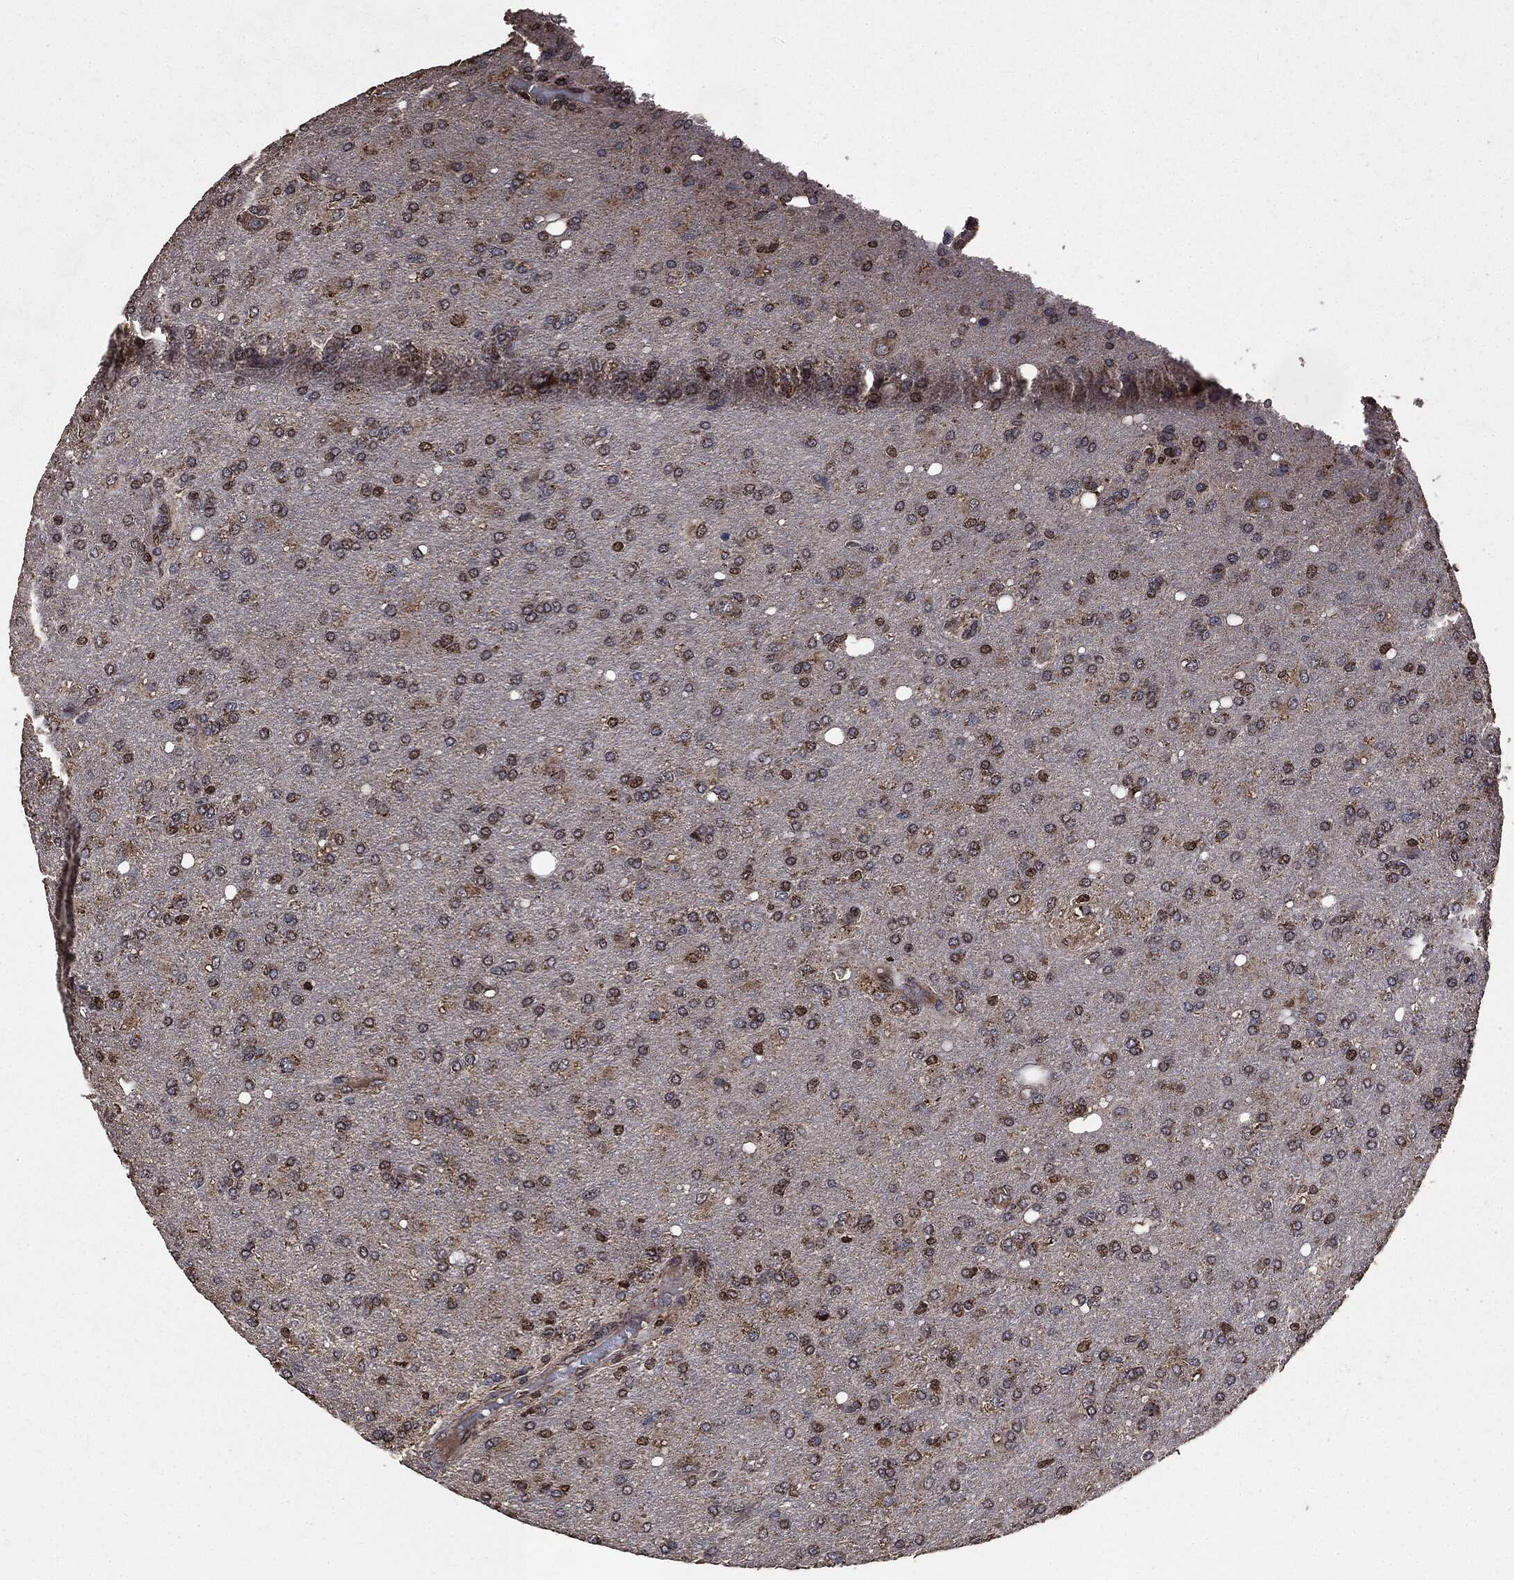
{"staining": {"intensity": "strong", "quantity": "<25%", "location": "cytoplasmic/membranous,nuclear"}, "tissue": "glioma", "cell_type": "Tumor cells", "image_type": "cancer", "snomed": [{"axis": "morphology", "description": "Glioma, malignant, High grade"}, {"axis": "topography", "description": "Cerebral cortex"}], "caption": "Protein staining of malignant glioma (high-grade) tissue demonstrates strong cytoplasmic/membranous and nuclear staining in approximately <25% of tumor cells. Immunohistochemistry stains the protein in brown and the nuclei are stained blue.", "gene": "PPP6R2", "patient": {"sex": "male", "age": 70}}